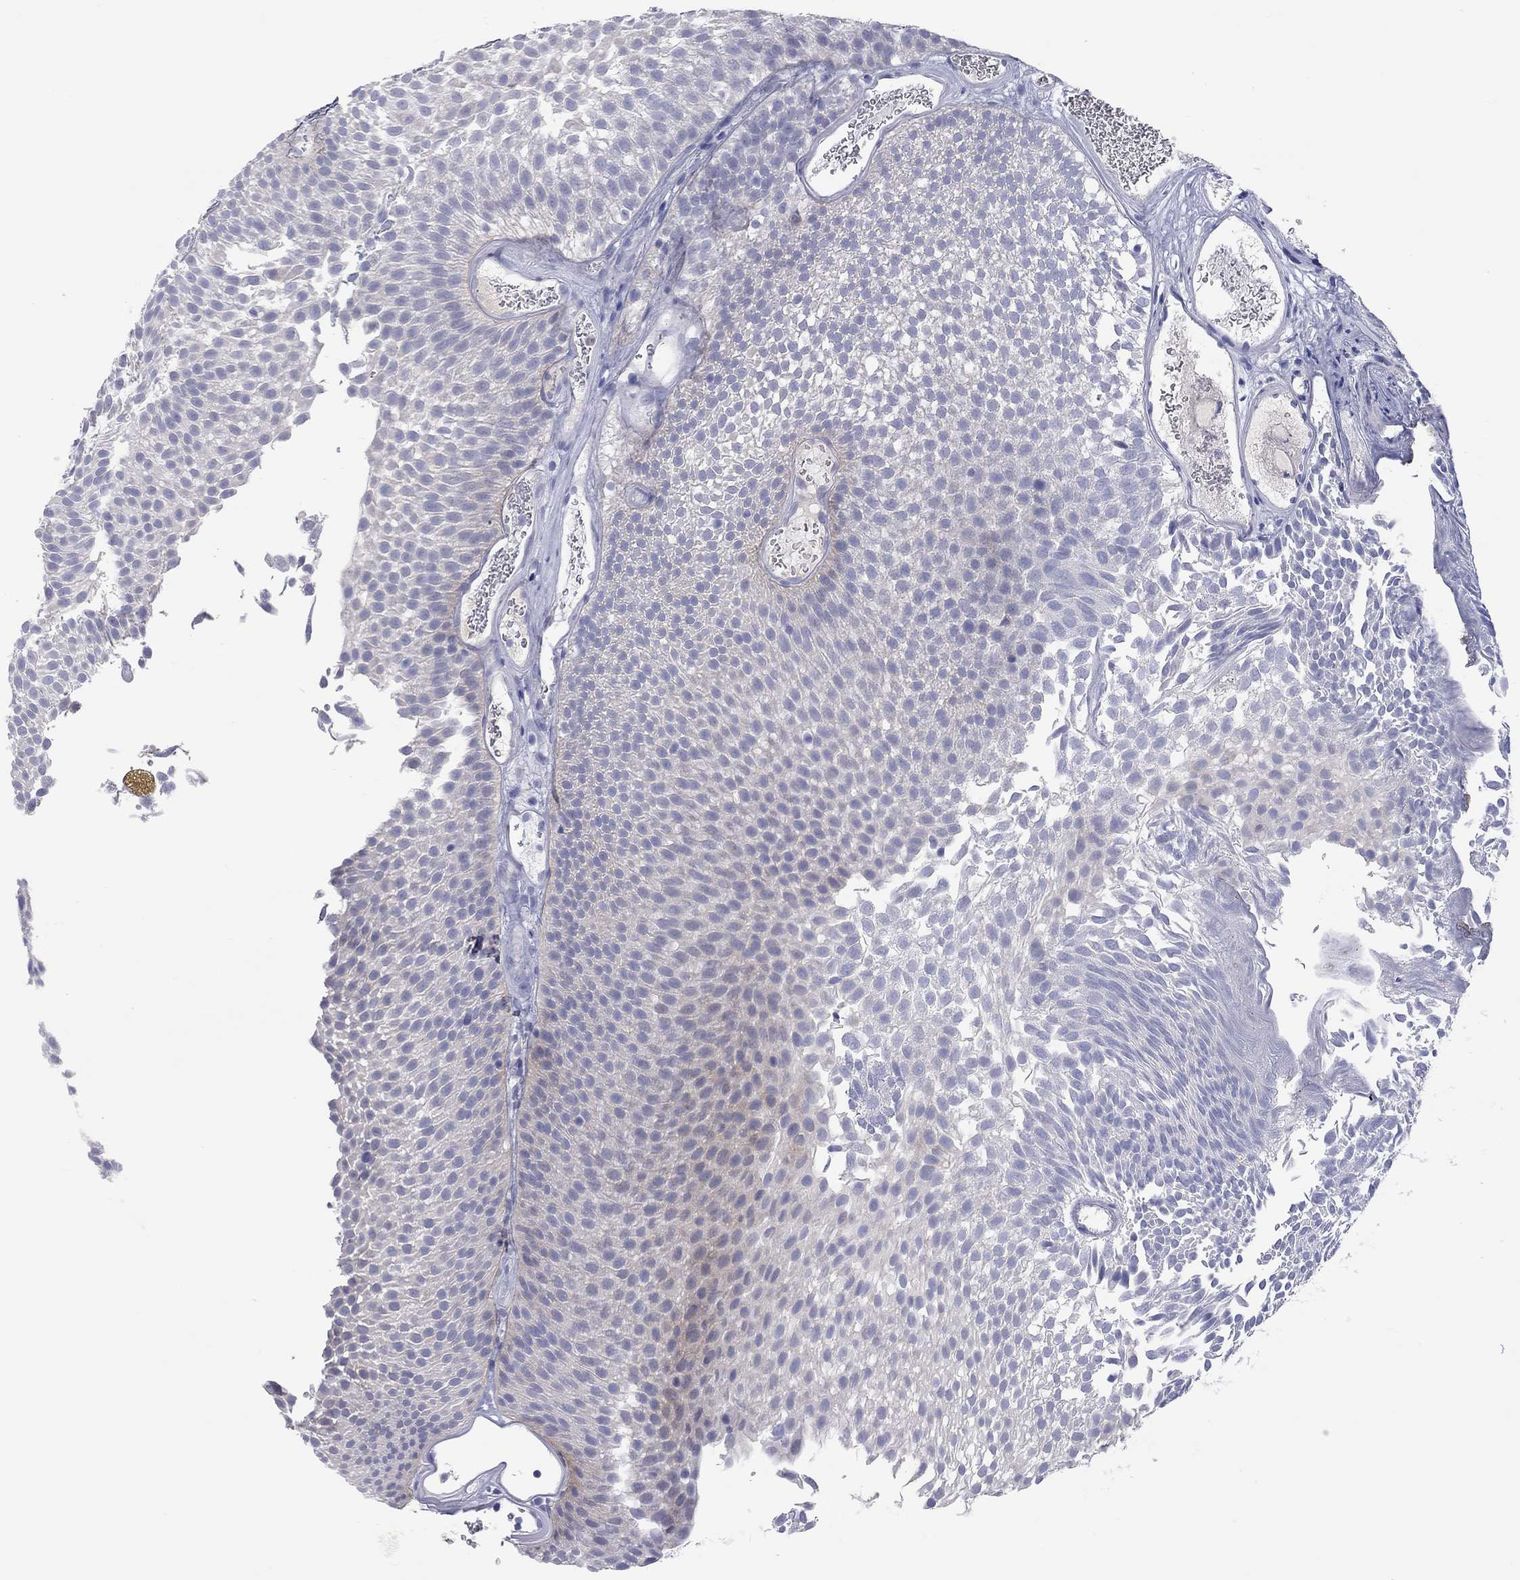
{"staining": {"intensity": "negative", "quantity": "none", "location": "none"}, "tissue": "urothelial cancer", "cell_type": "Tumor cells", "image_type": "cancer", "snomed": [{"axis": "morphology", "description": "Urothelial carcinoma, Low grade"}, {"axis": "topography", "description": "Urinary bladder"}], "caption": "This micrograph is of low-grade urothelial carcinoma stained with IHC to label a protein in brown with the nuclei are counter-stained blue. There is no positivity in tumor cells.", "gene": "ST7L", "patient": {"sex": "male", "age": 52}}